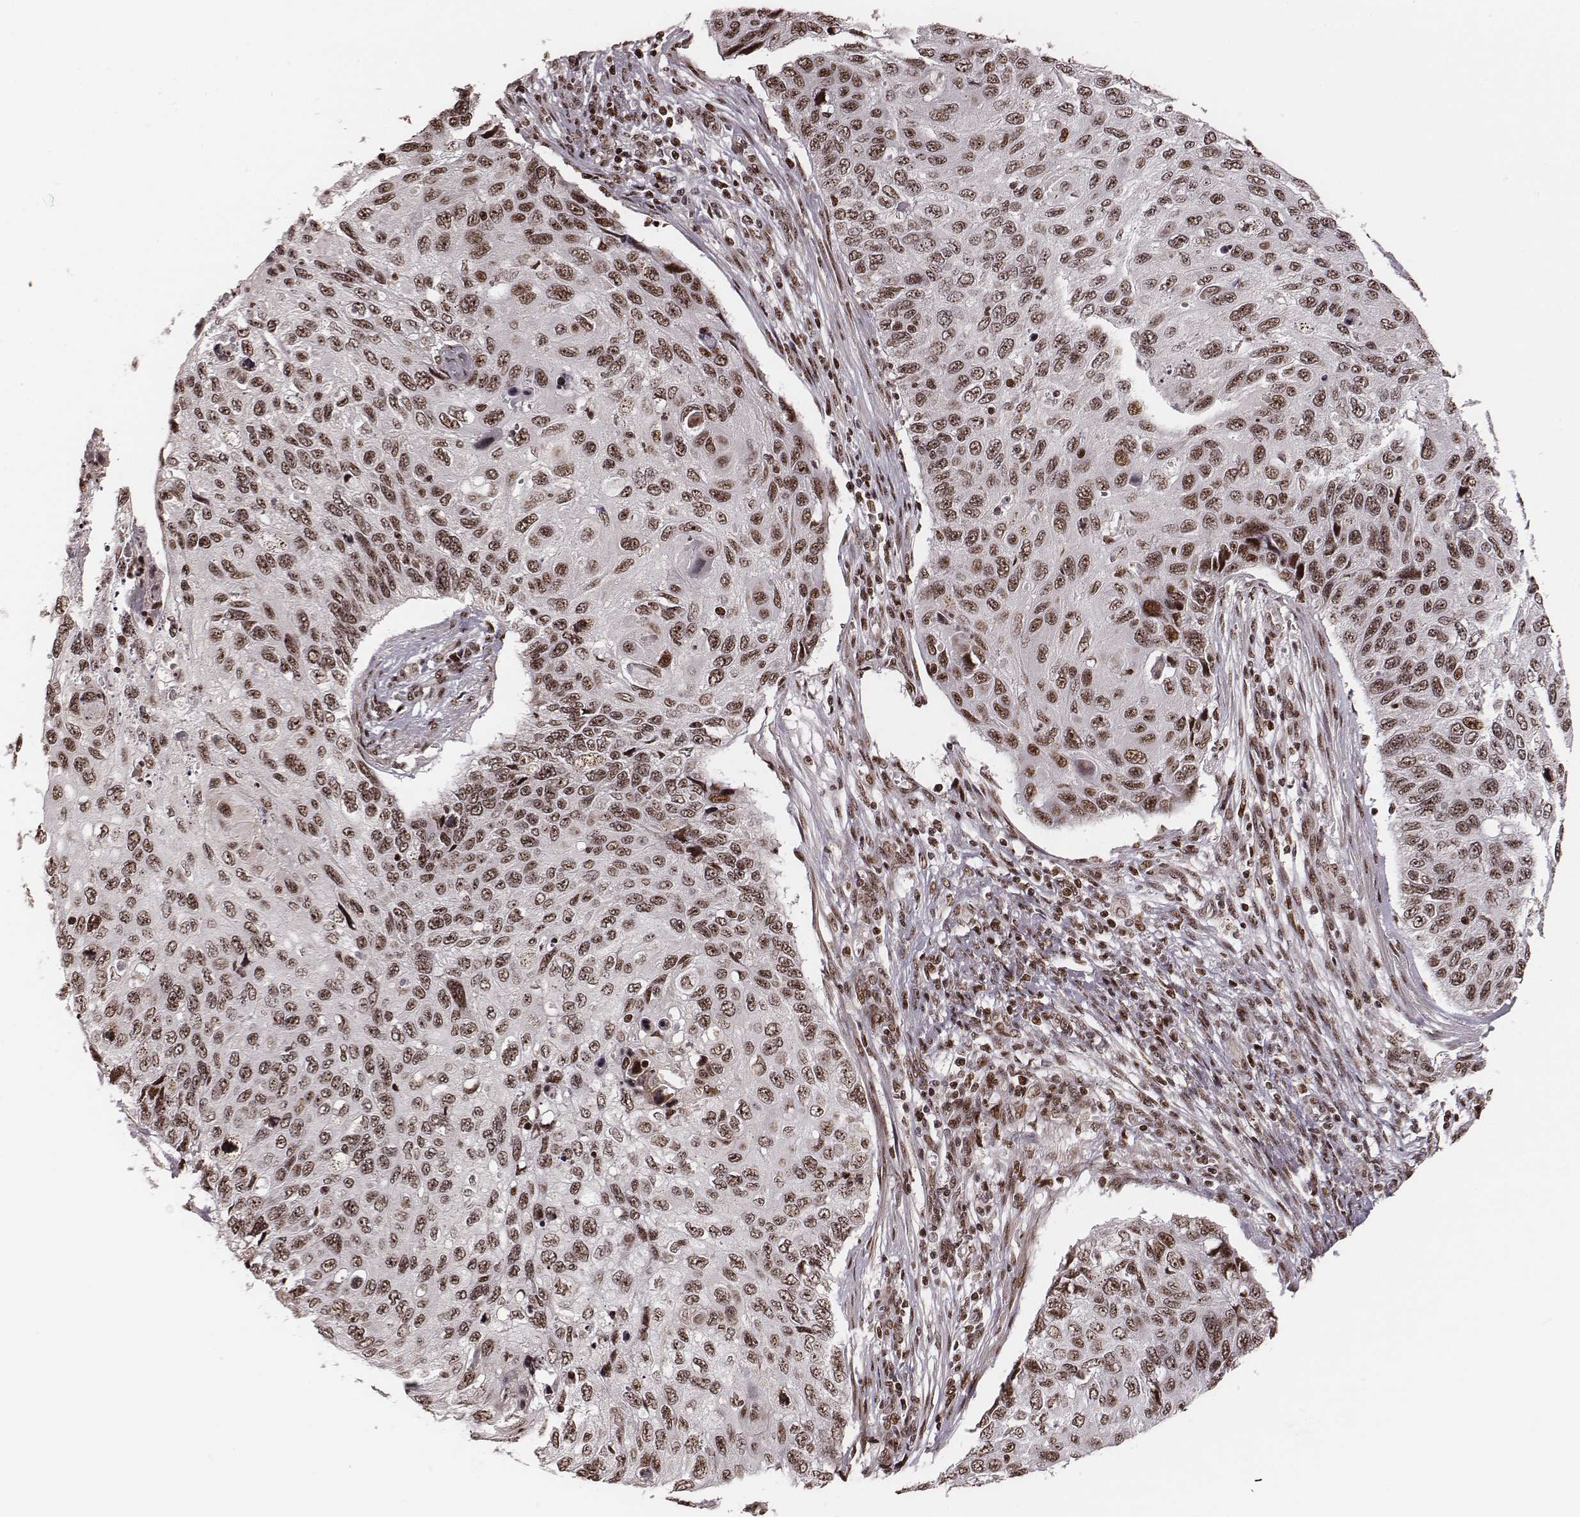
{"staining": {"intensity": "moderate", "quantity": "25%-75%", "location": "nuclear"}, "tissue": "cervical cancer", "cell_type": "Tumor cells", "image_type": "cancer", "snomed": [{"axis": "morphology", "description": "Squamous cell carcinoma, NOS"}, {"axis": "topography", "description": "Cervix"}], "caption": "Immunohistochemical staining of squamous cell carcinoma (cervical) shows medium levels of moderate nuclear protein expression in about 25%-75% of tumor cells.", "gene": "VRK3", "patient": {"sex": "female", "age": 70}}